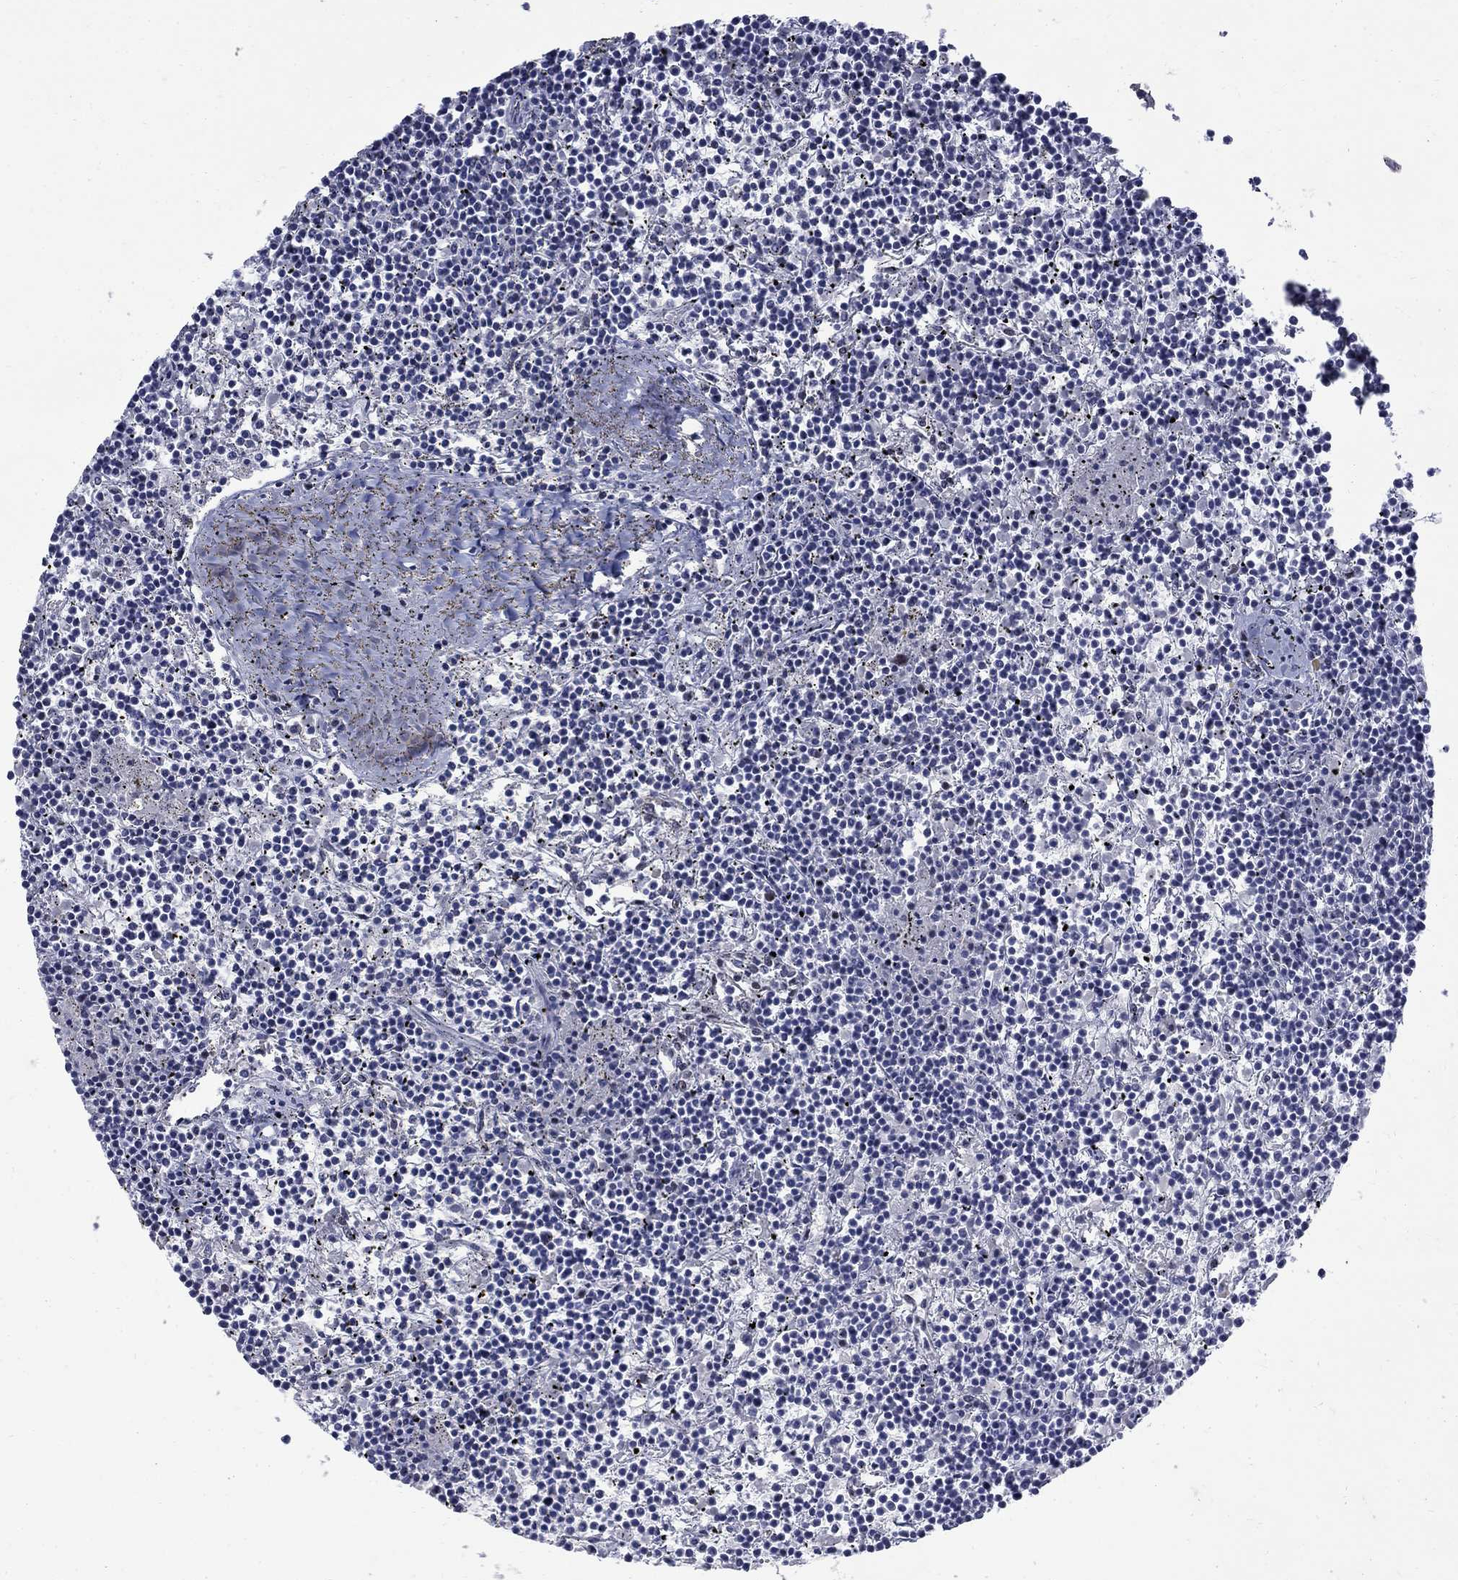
{"staining": {"intensity": "negative", "quantity": "none", "location": "none"}, "tissue": "lymphoma", "cell_type": "Tumor cells", "image_type": "cancer", "snomed": [{"axis": "morphology", "description": "Malignant lymphoma, non-Hodgkin's type, Low grade"}, {"axis": "topography", "description": "Spleen"}], "caption": "The immunohistochemistry histopathology image has no significant staining in tumor cells of lymphoma tissue.", "gene": "CTNND2", "patient": {"sex": "female", "age": 19}}